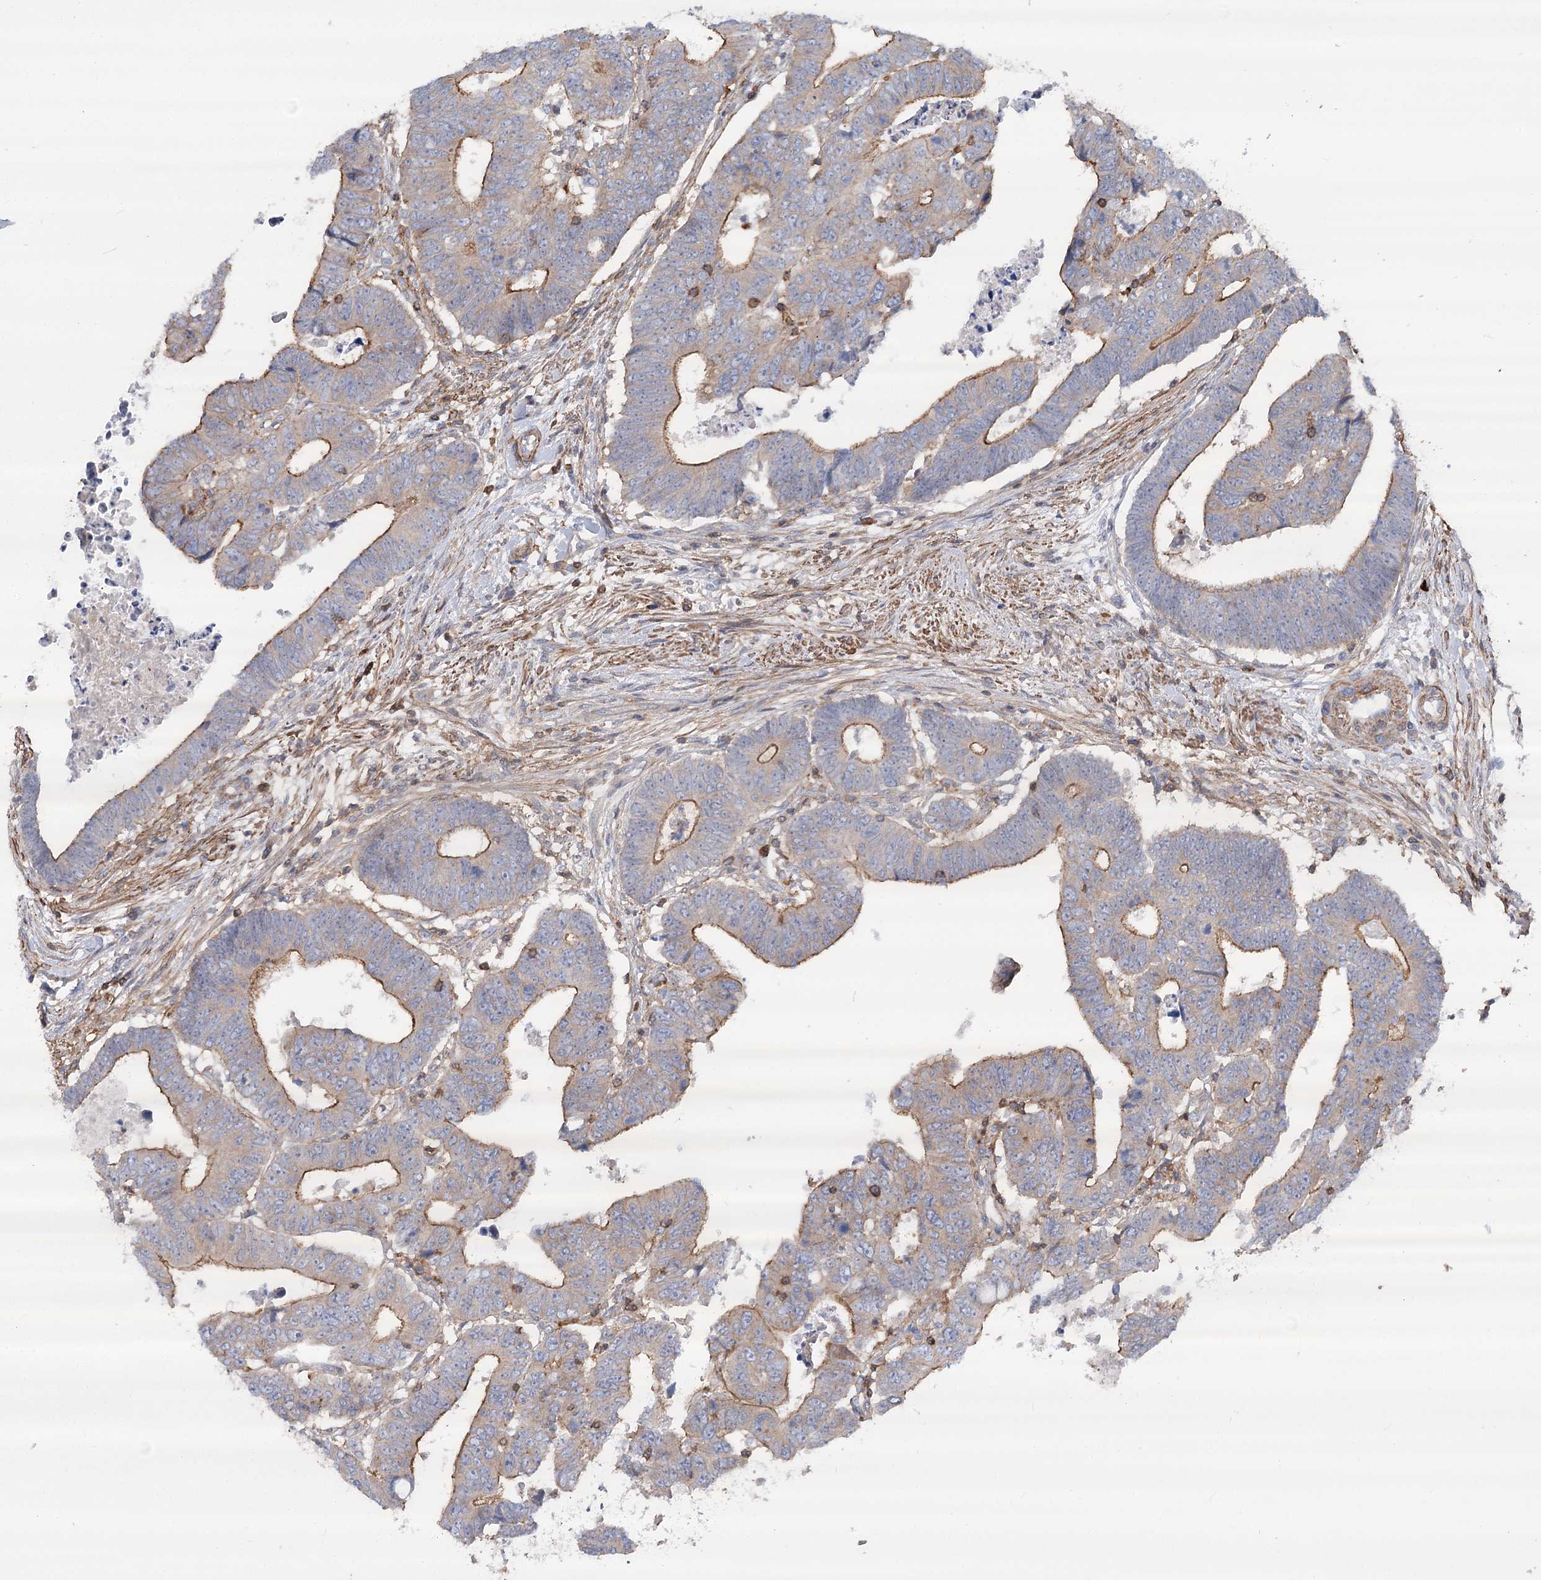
{"staining": {"intensity": "moderate", "quantity": "25%-75%", "location": "cytoplasmic/membranous"}, "tissue": "colorectal cancer", "cell_type": "Tumor cells", "image_type": "cancer", "snomed": [{"axis": "morphology", "description": "Normal tissue, NOS"}, {"axis": "morphology", "description": "Adenocarcinoma, NOS"}, {"axis": "topography", "description": "Rectum"}], "caption": "A brown stain labels moderate cytoplasmic/membranous positivity of a protein in human colorectal adenocarcinoma tumor cells. The protein is stained brown, and the nuclei are stained in blue (DAB IHC with brightfield microscopy, high magnification).", "gene": "LARP1B", "patient": {"sex": "female", "age": 65}}